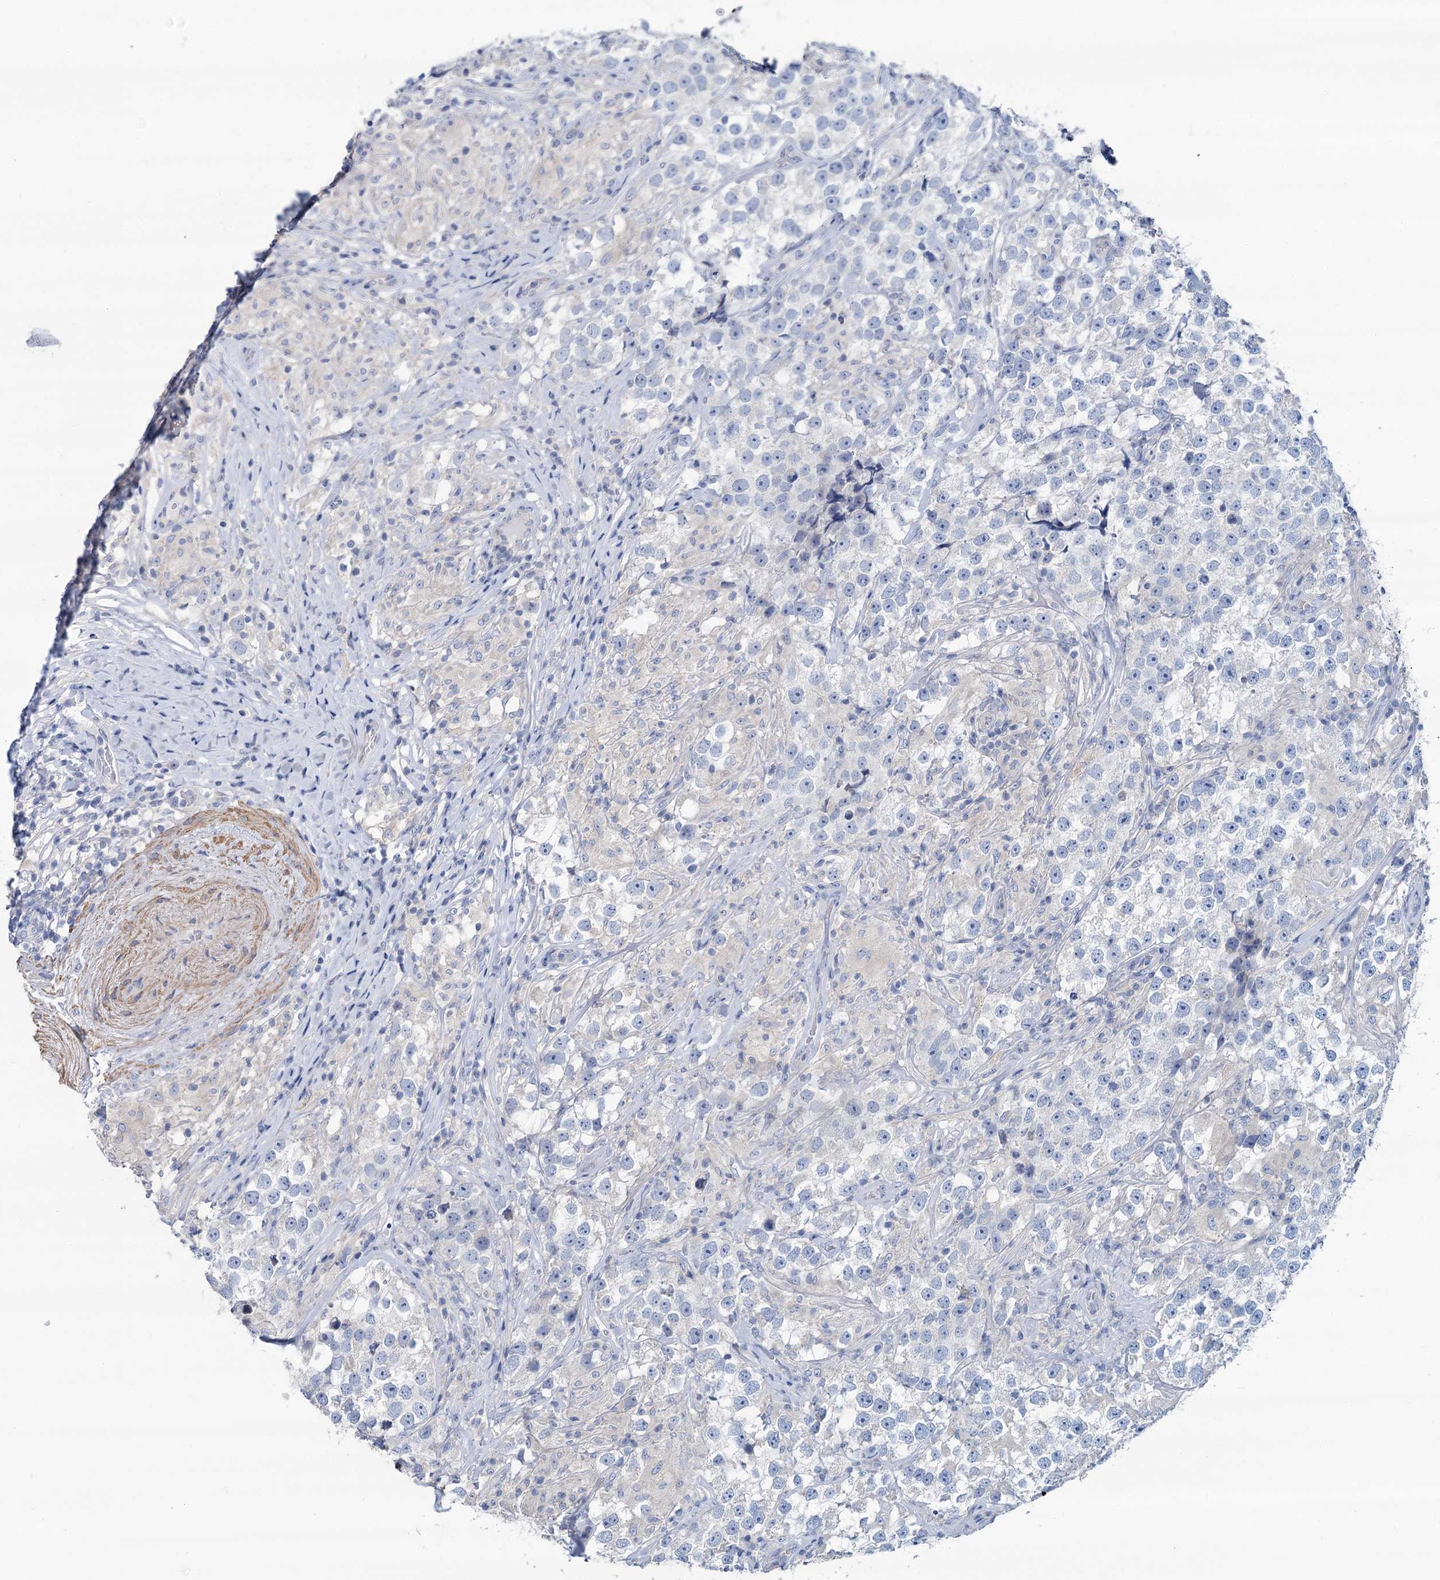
{"staining": {"intensity": "negative", "quantity": "none", "location": "none"}, "tissue": "testis cancer", "cell_type": "Tumor cells", "image_type": "cancer", "snomed": [{"axis": "morphology", "description": "Seminoma, NOS"}, {"axis": "topography", "description": "Testis"}], "caption": "A photomicrograph of human seminoma (testis) is negative for staining in tumor cells.", "gene": "SLC1A3", "patient": {"sex": "male", "age": 46}}